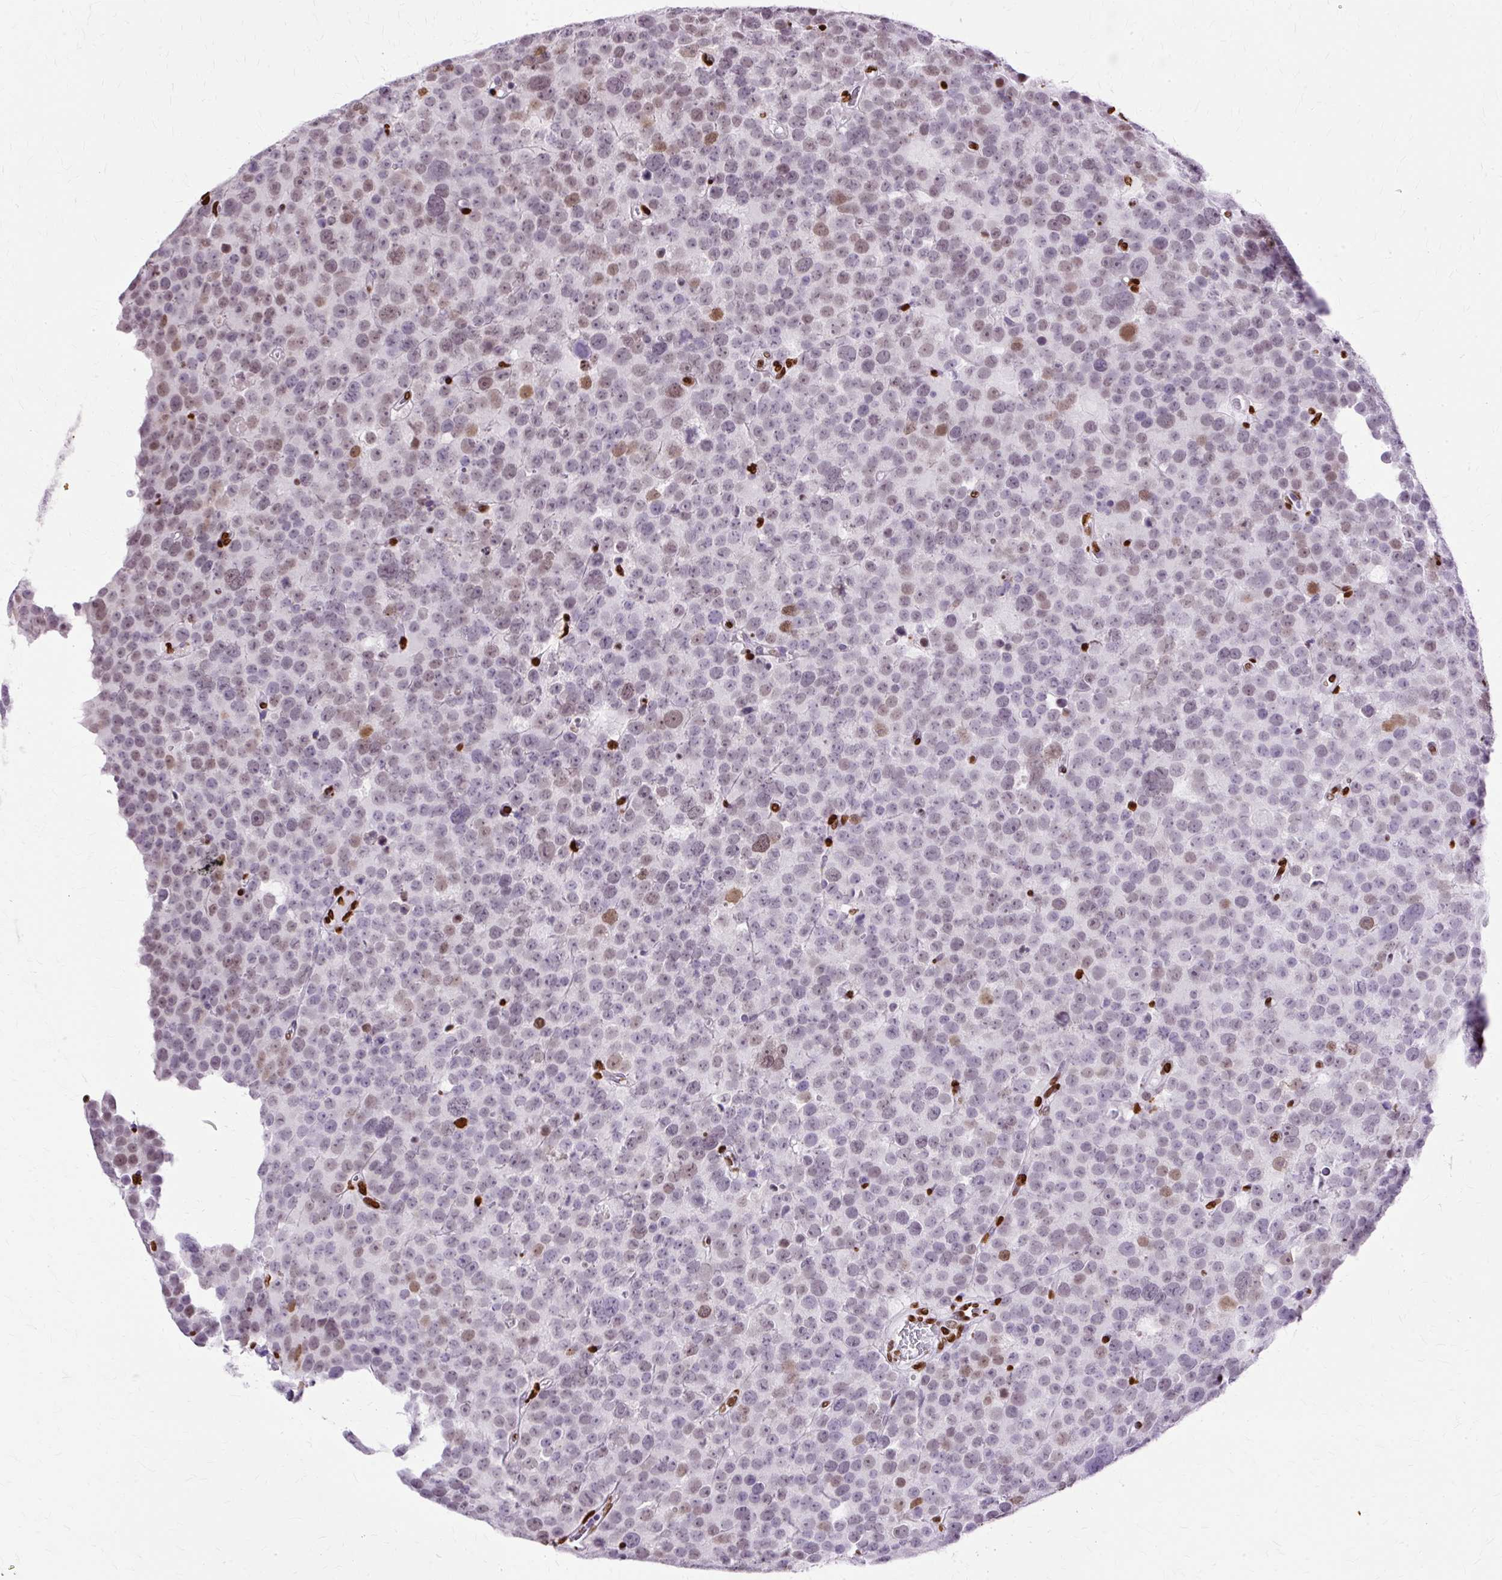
{"staining": {"intensity": "moderate", "quantity": "25%-75%", "location": "nuclear"}, "tissue": "testis cancer", "cell_type": "Tumor cells", "image_type": "cancer", "snomed": [{"axis": "morphology", "description": "Seminoma, NOS"}, {"axis": "topography", "description": "Testis"}], "caption": "The photomicrograph displays a brown stain indicating the presence of a protein in the nuclear of tumor cells in testis cancer. Nuclei are stained in blue.", "gene": "TMEM184C", "patient": {"sex": "male", "age": 71}}